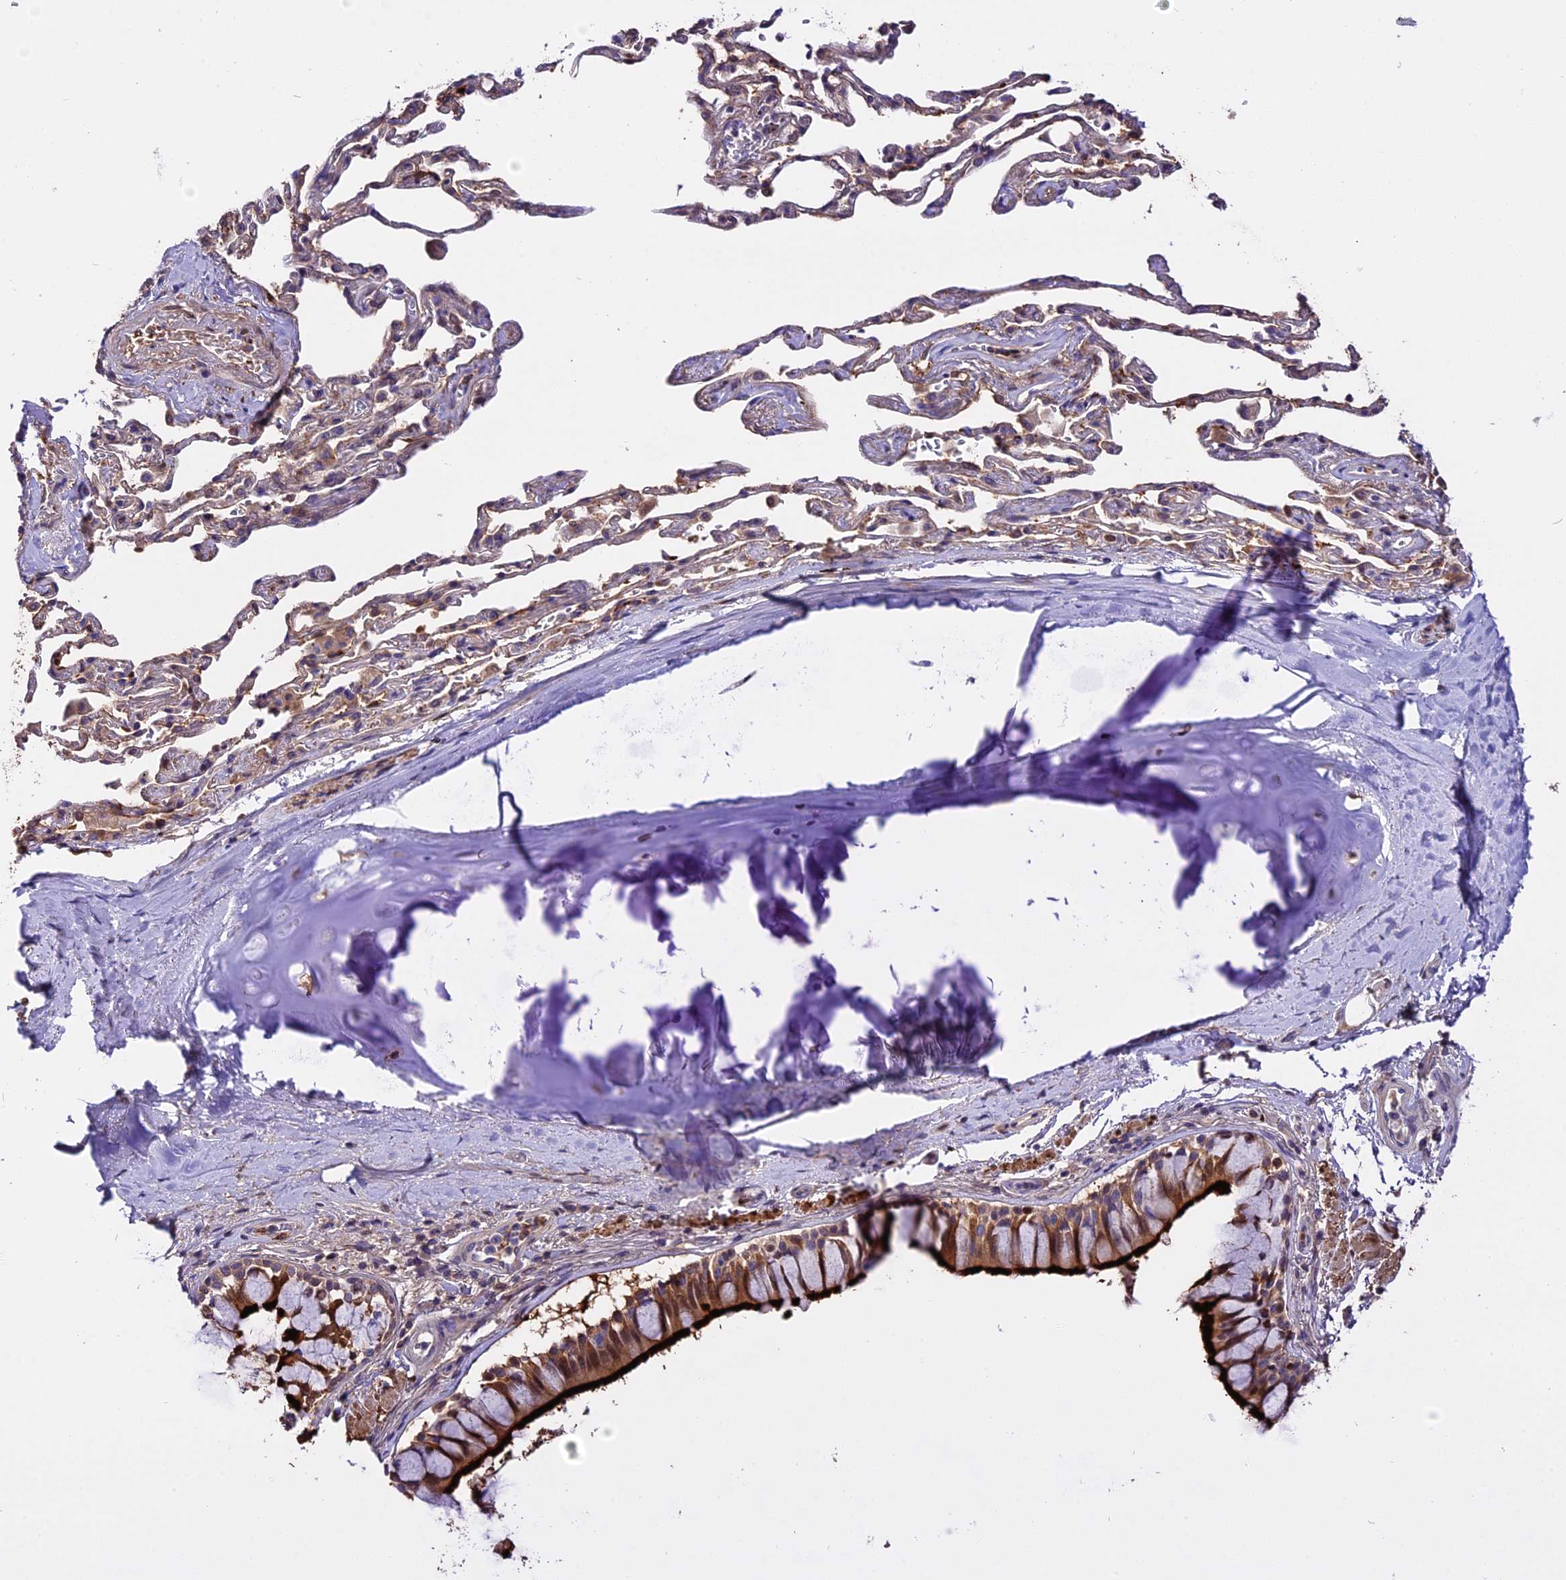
{"staining": {"intensity": "strong", "quantity": ">75%", "location": "cytoplasmic/membranous"}, "tissue": "bronchus", "cell_type": "Respiratory epithelial cells", "image_type": "normal", "snomed": [{"axis": "morphology", "description": "Normal tissue, NOS"}, {"axis": "topography", "description": "Cartilage tissue"}], "caption": "Unremarkable bronchus exhibits strong cytoplasmic/membranous staining in about >75% of respiratory epithelial cells.", "gene": "MAP3K7CL", "patient": {"sex": "male", "age": 63}}